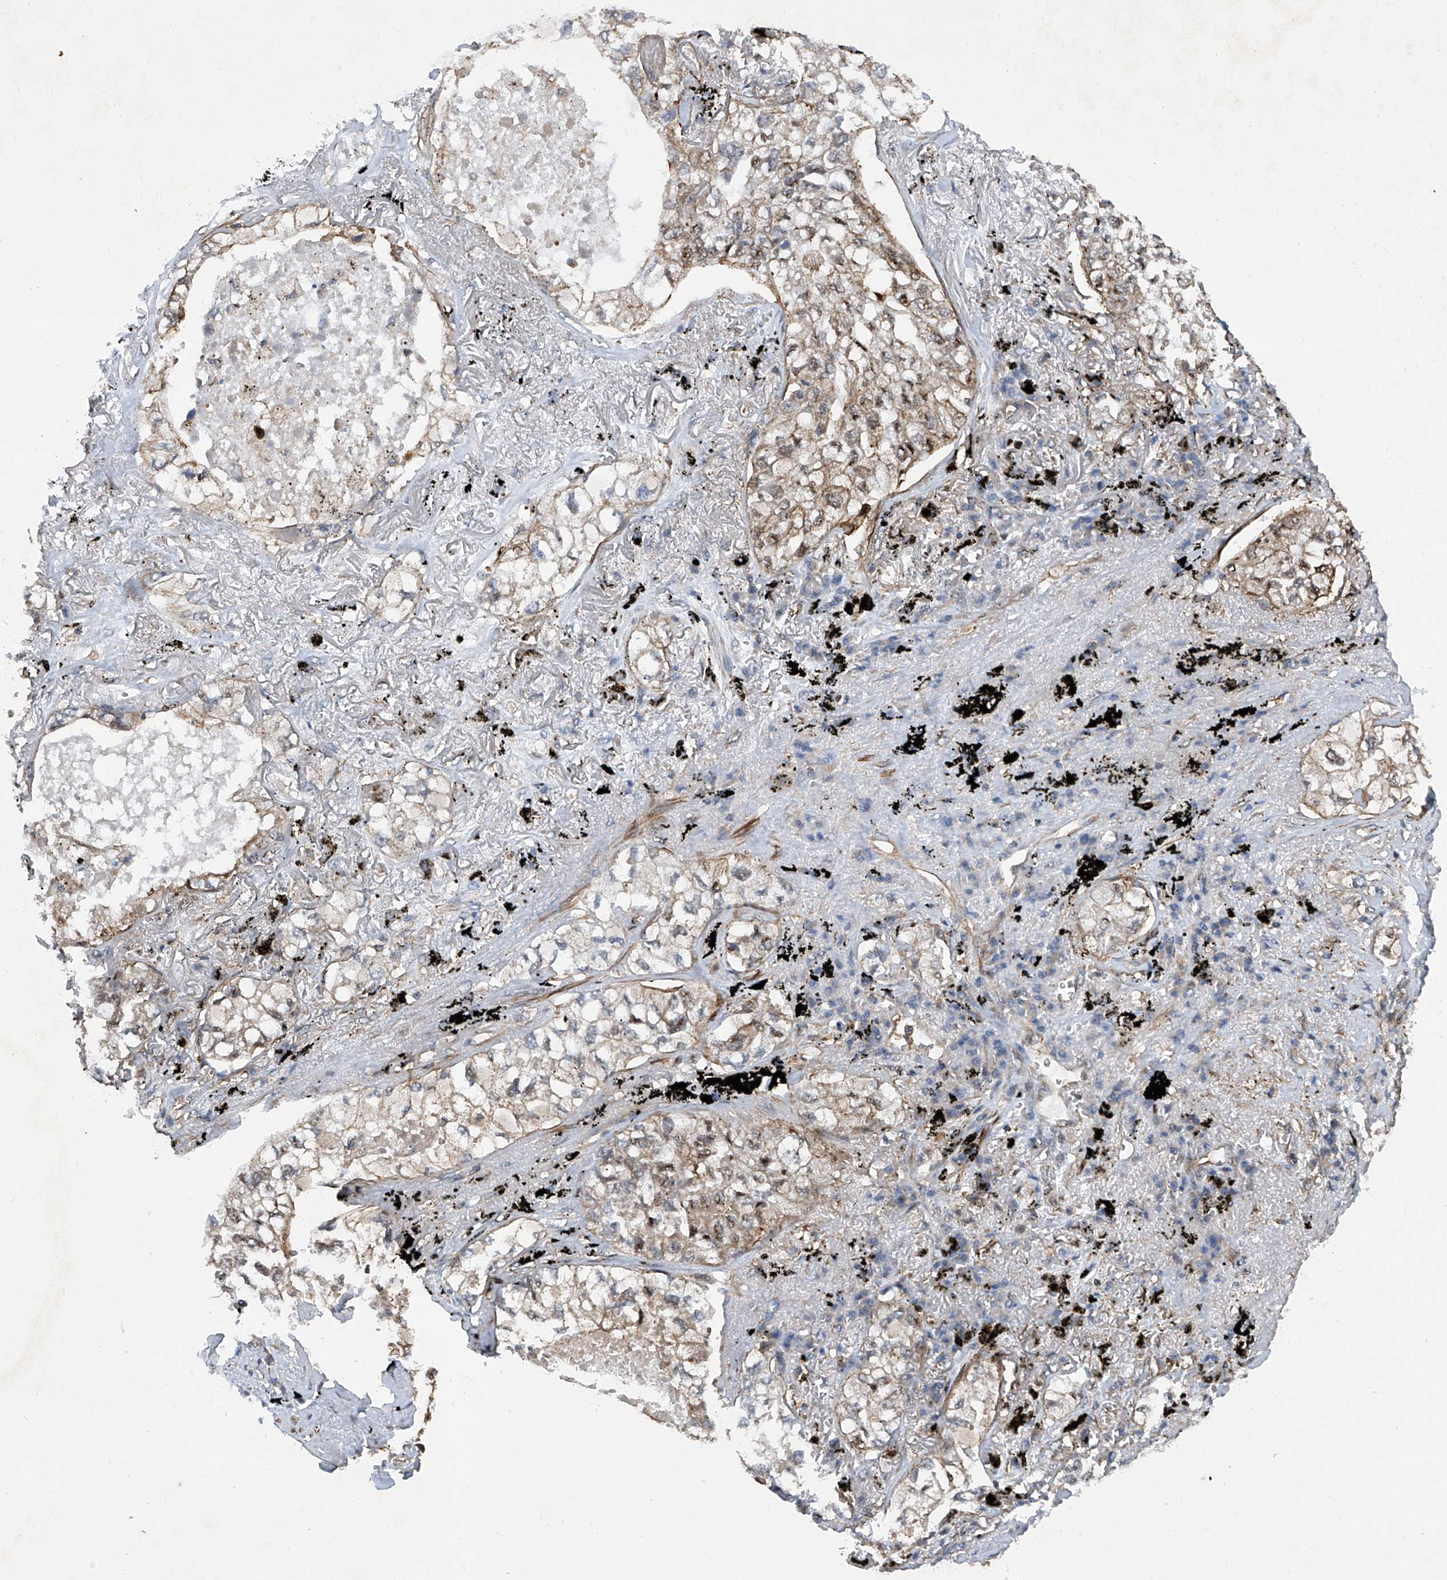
{"staining": {"intensity": "moderate", "quantity": "25%-75%", "location": "cytoplasmic/membranous,nuclear"}, "tissue": "lung cancer", "cell_type": "Tumor cells", "image_type": "cancer", "snomed": [{"axis": "morphology", "description": "Adenocarcinoma, NOS"}, {"axis": "topography", "description": "Lung"}], "caption": "A micrograph of lung cancer stained for a protein exhibits moderate cytoplasmic/membranous and nuclear brown staining in tumor cells.", "gene": "NT5C3A", "patient": {"sex": "male", "age": 65}}